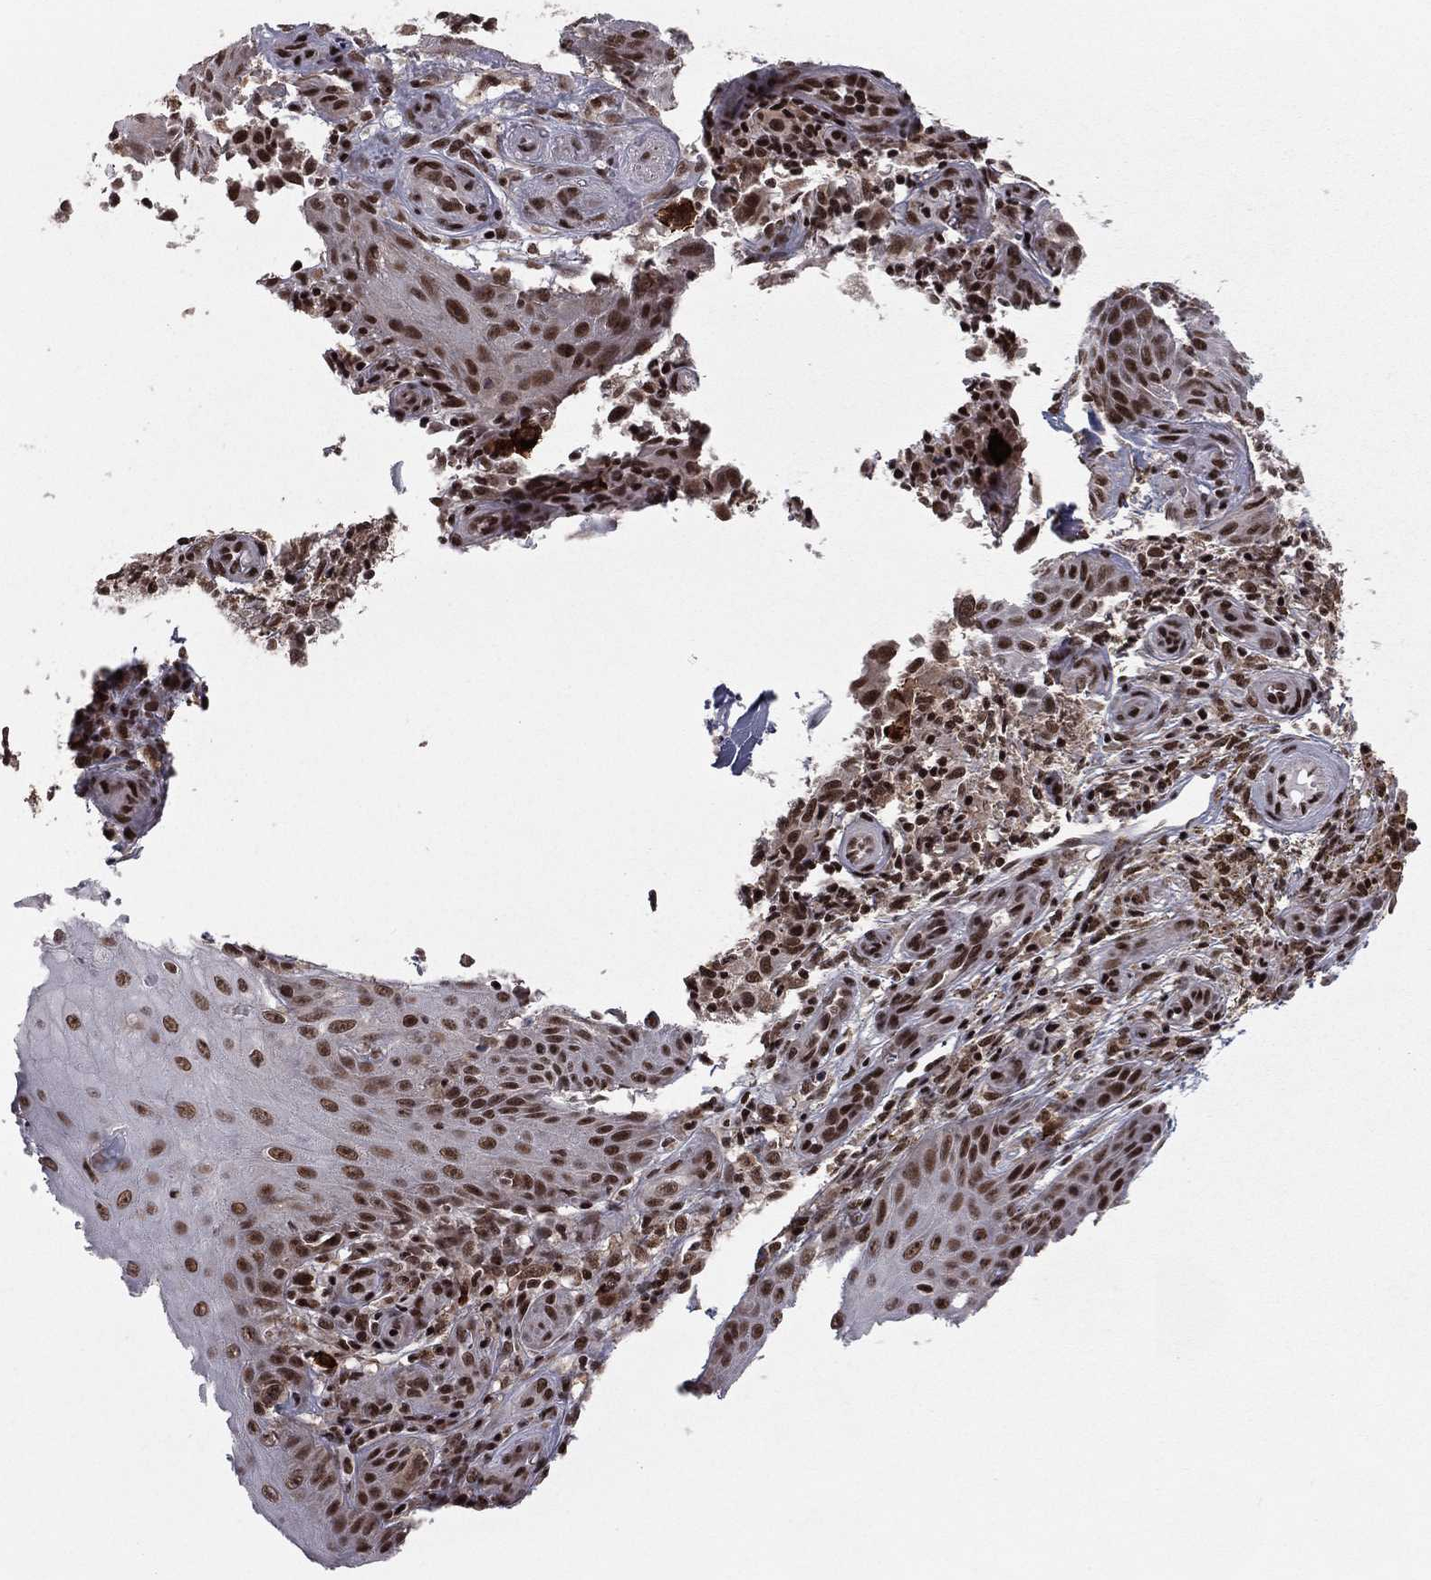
{"staining": {"intensity": "strong", "quantity": ">75%", "location": "nuclear"}, "tissue": "melanoma", "cell_type": "Tumor cells", "image_type": "cancer", "snomed": [{"axis": "morphology", "description": "Malignant melanoma, NOS"}, {"axis": "topography", "description": "Skin"}], "caption": "Protein analysis of melanoma tissue exhibits strong nuclear positivity in about >75% of tumor cells.", "gene": "NFYB", "patient": {"sex": "female", "age": 53}}